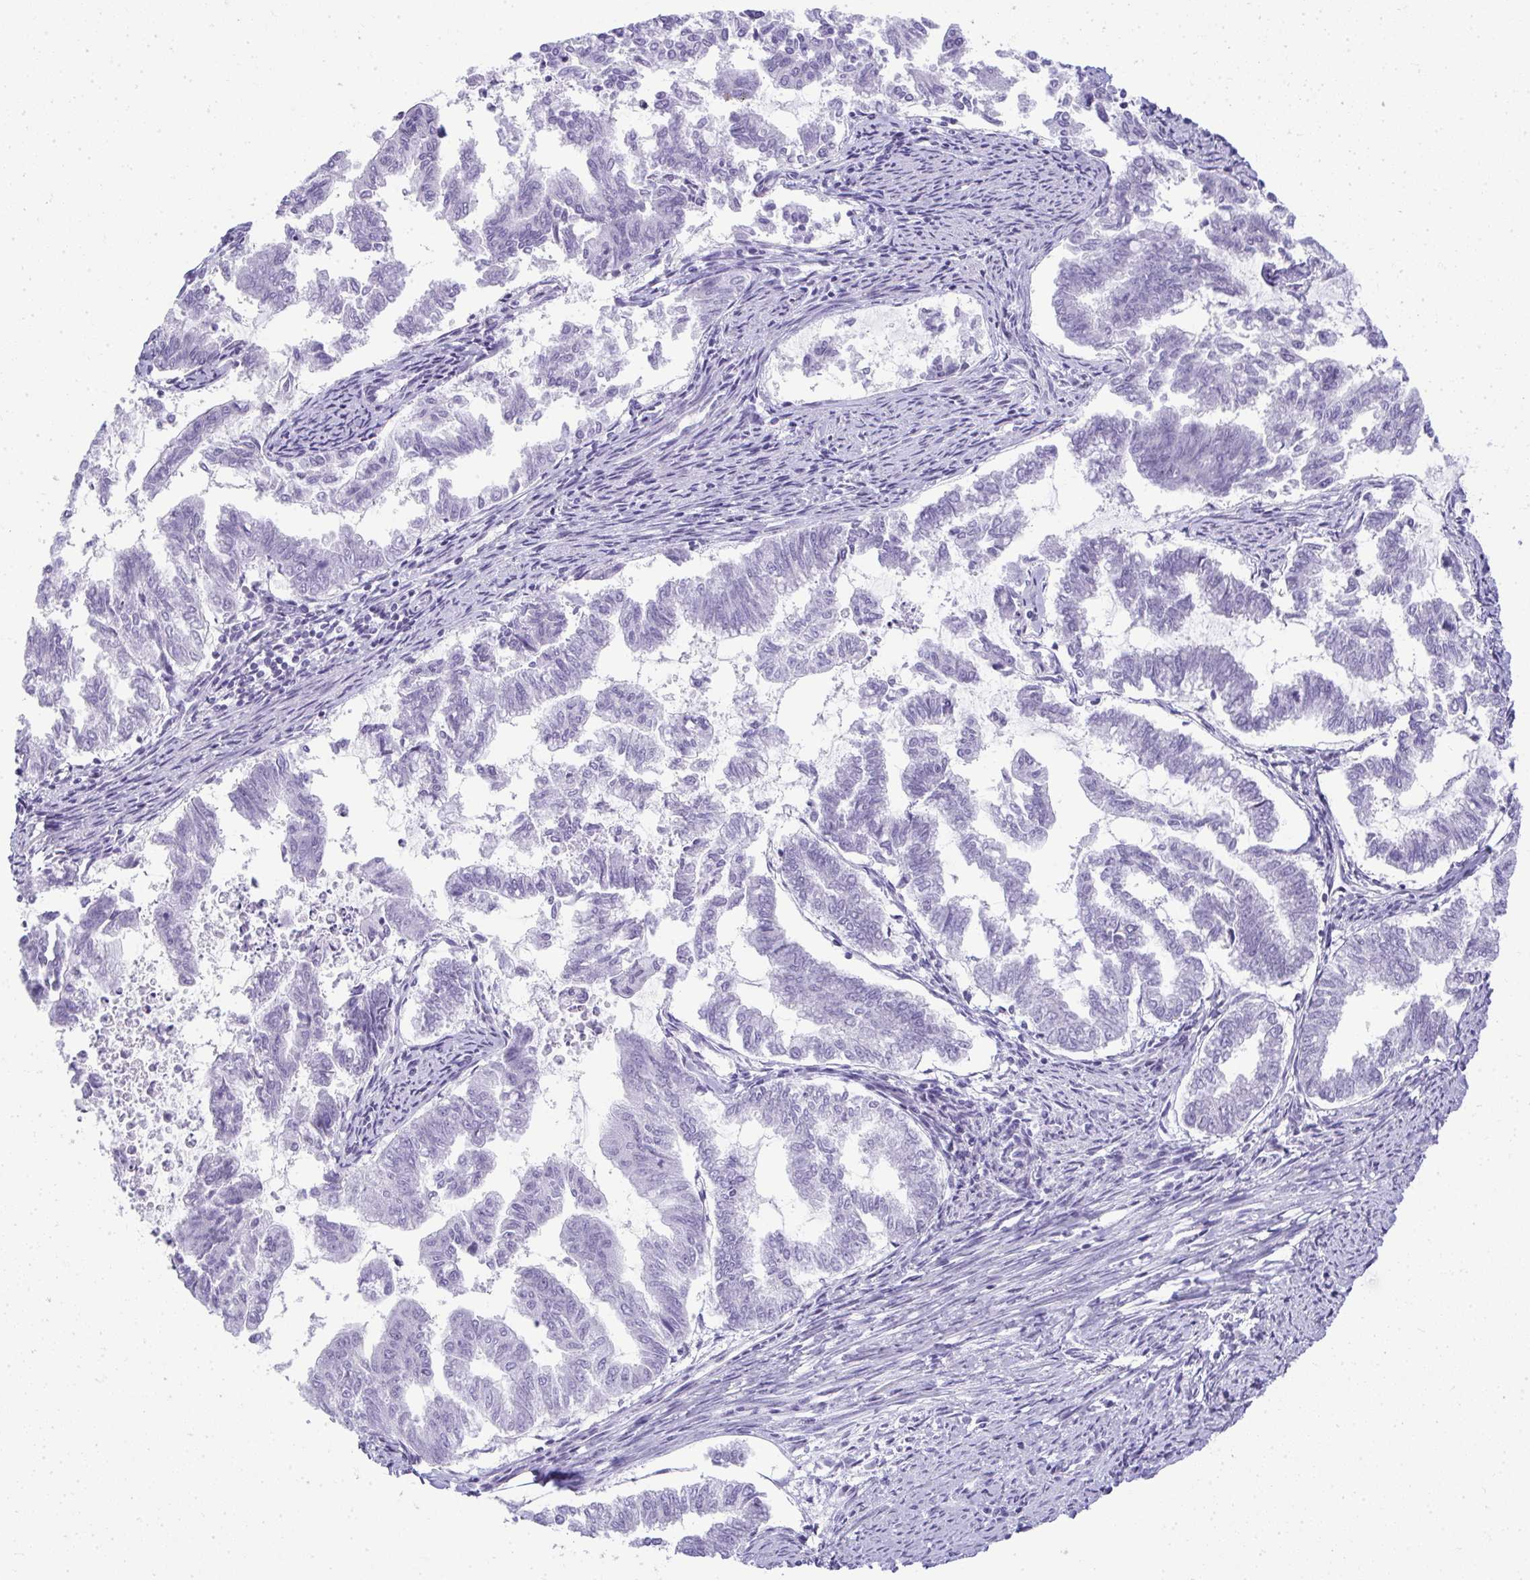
{"staining": {"intensity": "negative", "quantity": "none", "location": "none"}, "tissue": "endometrial cancer", "cell_type": "Tumor cells", "image_type": "cancer", "snomed": [{"axis": "morphology", "description": "Adenocarcinoma, NOS"}, {"axis": "topography", "description": "Endometrium"}], "caption": "A photomicrograph of human endometrial cancer is negative for staining in tumor cells. (Brightfield microscopy of DAB immunohistochemistry at high magnification).", "gene": "PLA2G1B", "patient": {"sex": "female", "age": 79}}